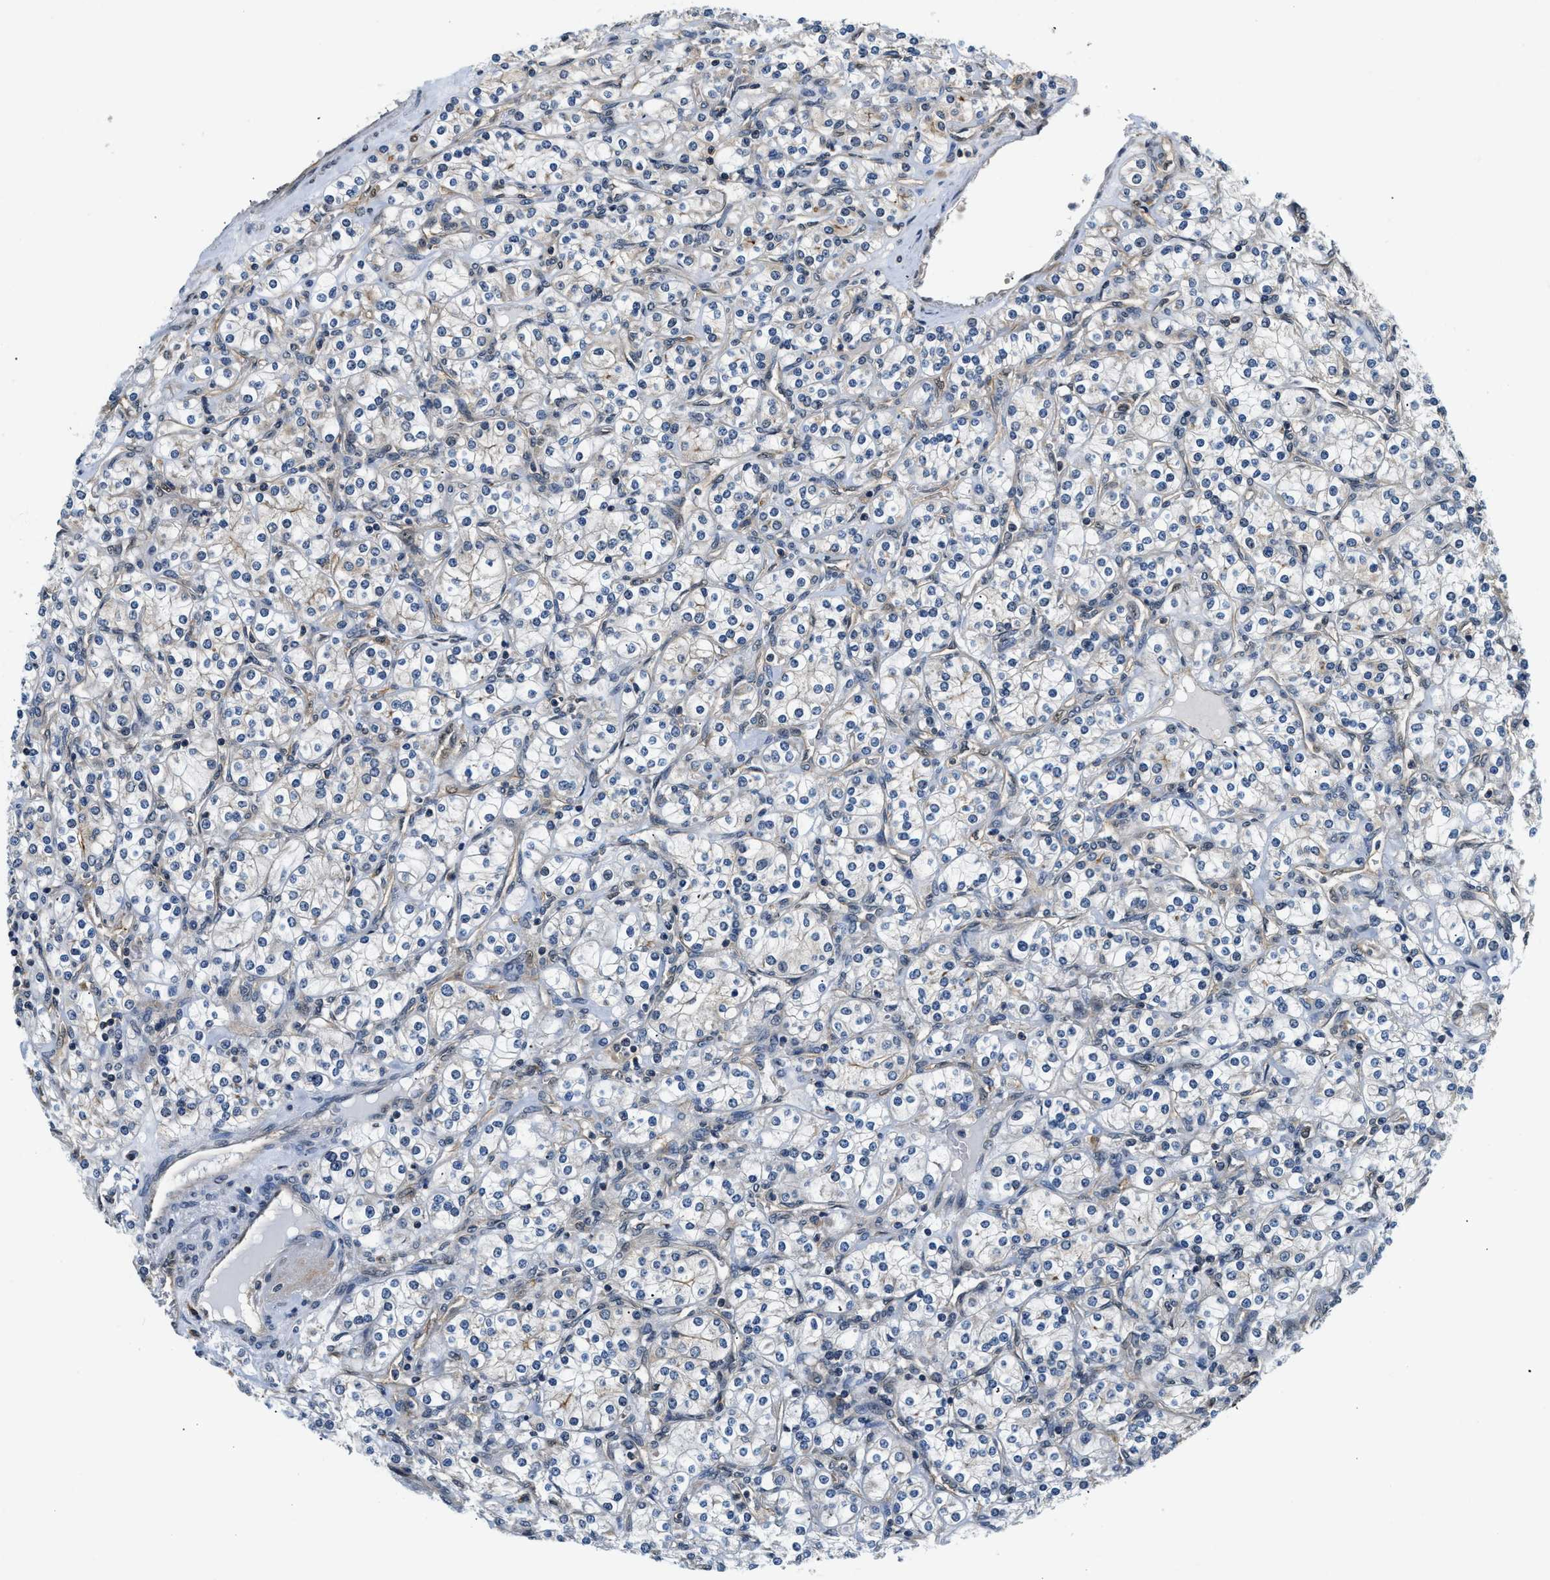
{"staining": {"intensity": "negative", "quantity": "none", "location": "none"}, "tissue": "renal cancer", "cell_type": "Tumor cells", "image_type": "cancer", "snomed": [{"axis": "morphology", "description": "Adenocarcinoma, NOS"}, {"axis": "topography", "description": "Kidney"}], "caption": "Renal cancer (adenocarcinoma) stained for a protein using immunohistochemistry displays no expression tumor cells.", "gene": "BCL7C", "patient": {"sex": "male", "age": 77}}